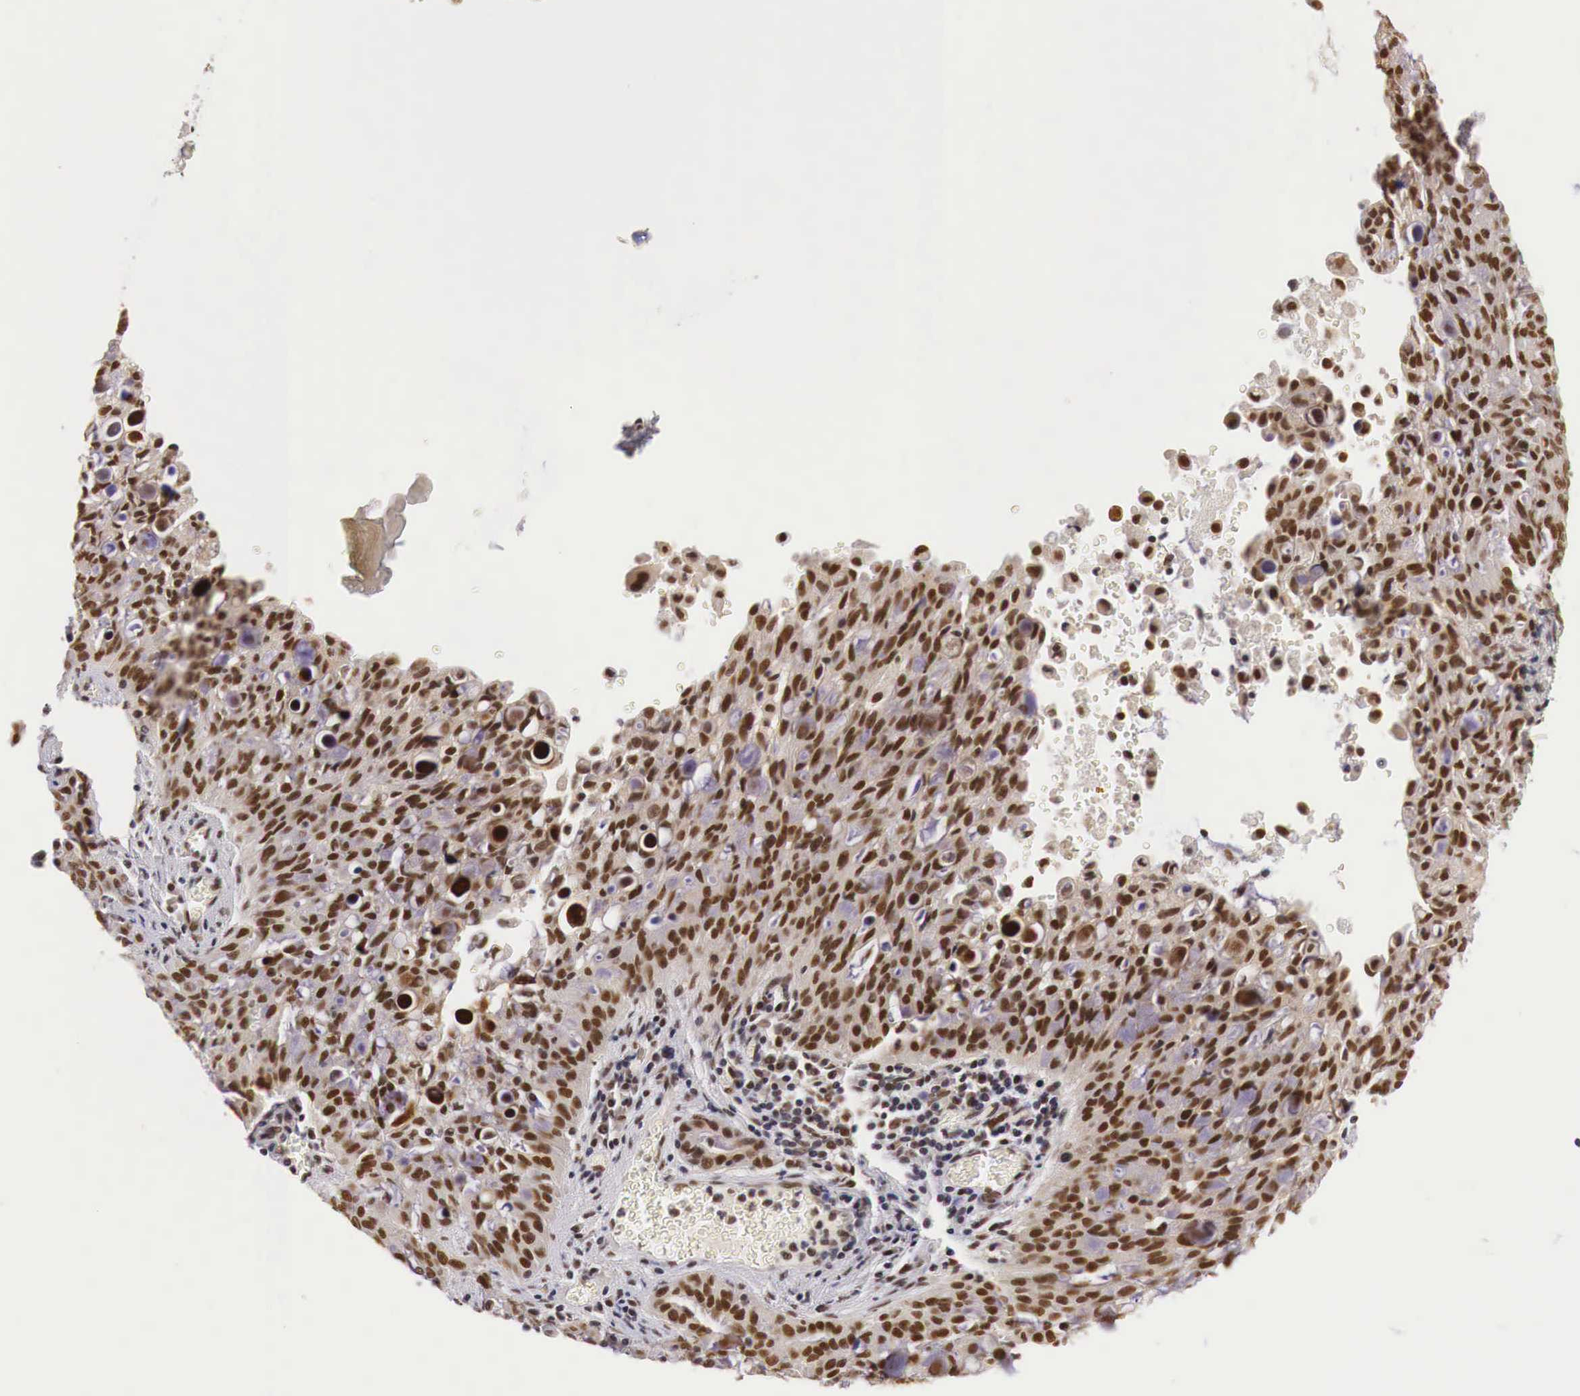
{"staining": {"intensity": "moderate", "quantity": ">75%", "location": "cytoplasmic/membranous,nuclear"}, "tissue": "lung cancer", "cell_type": "Tumor cells", "image_type": "cancer", "snomed": [{"axis": "morphology", "description": "Adenocarcinoma, NOS"}, {"axis": "topography", "description": "Lung"}], "caption": "The immunohistochemical stain labels moderate cytoplasmic/membranous and nuclear staining in tumor cells of adenocarcinoma (lung) tissue.", "gene": "GPKOW", "patient": {"sex": "female", "age": 44}}